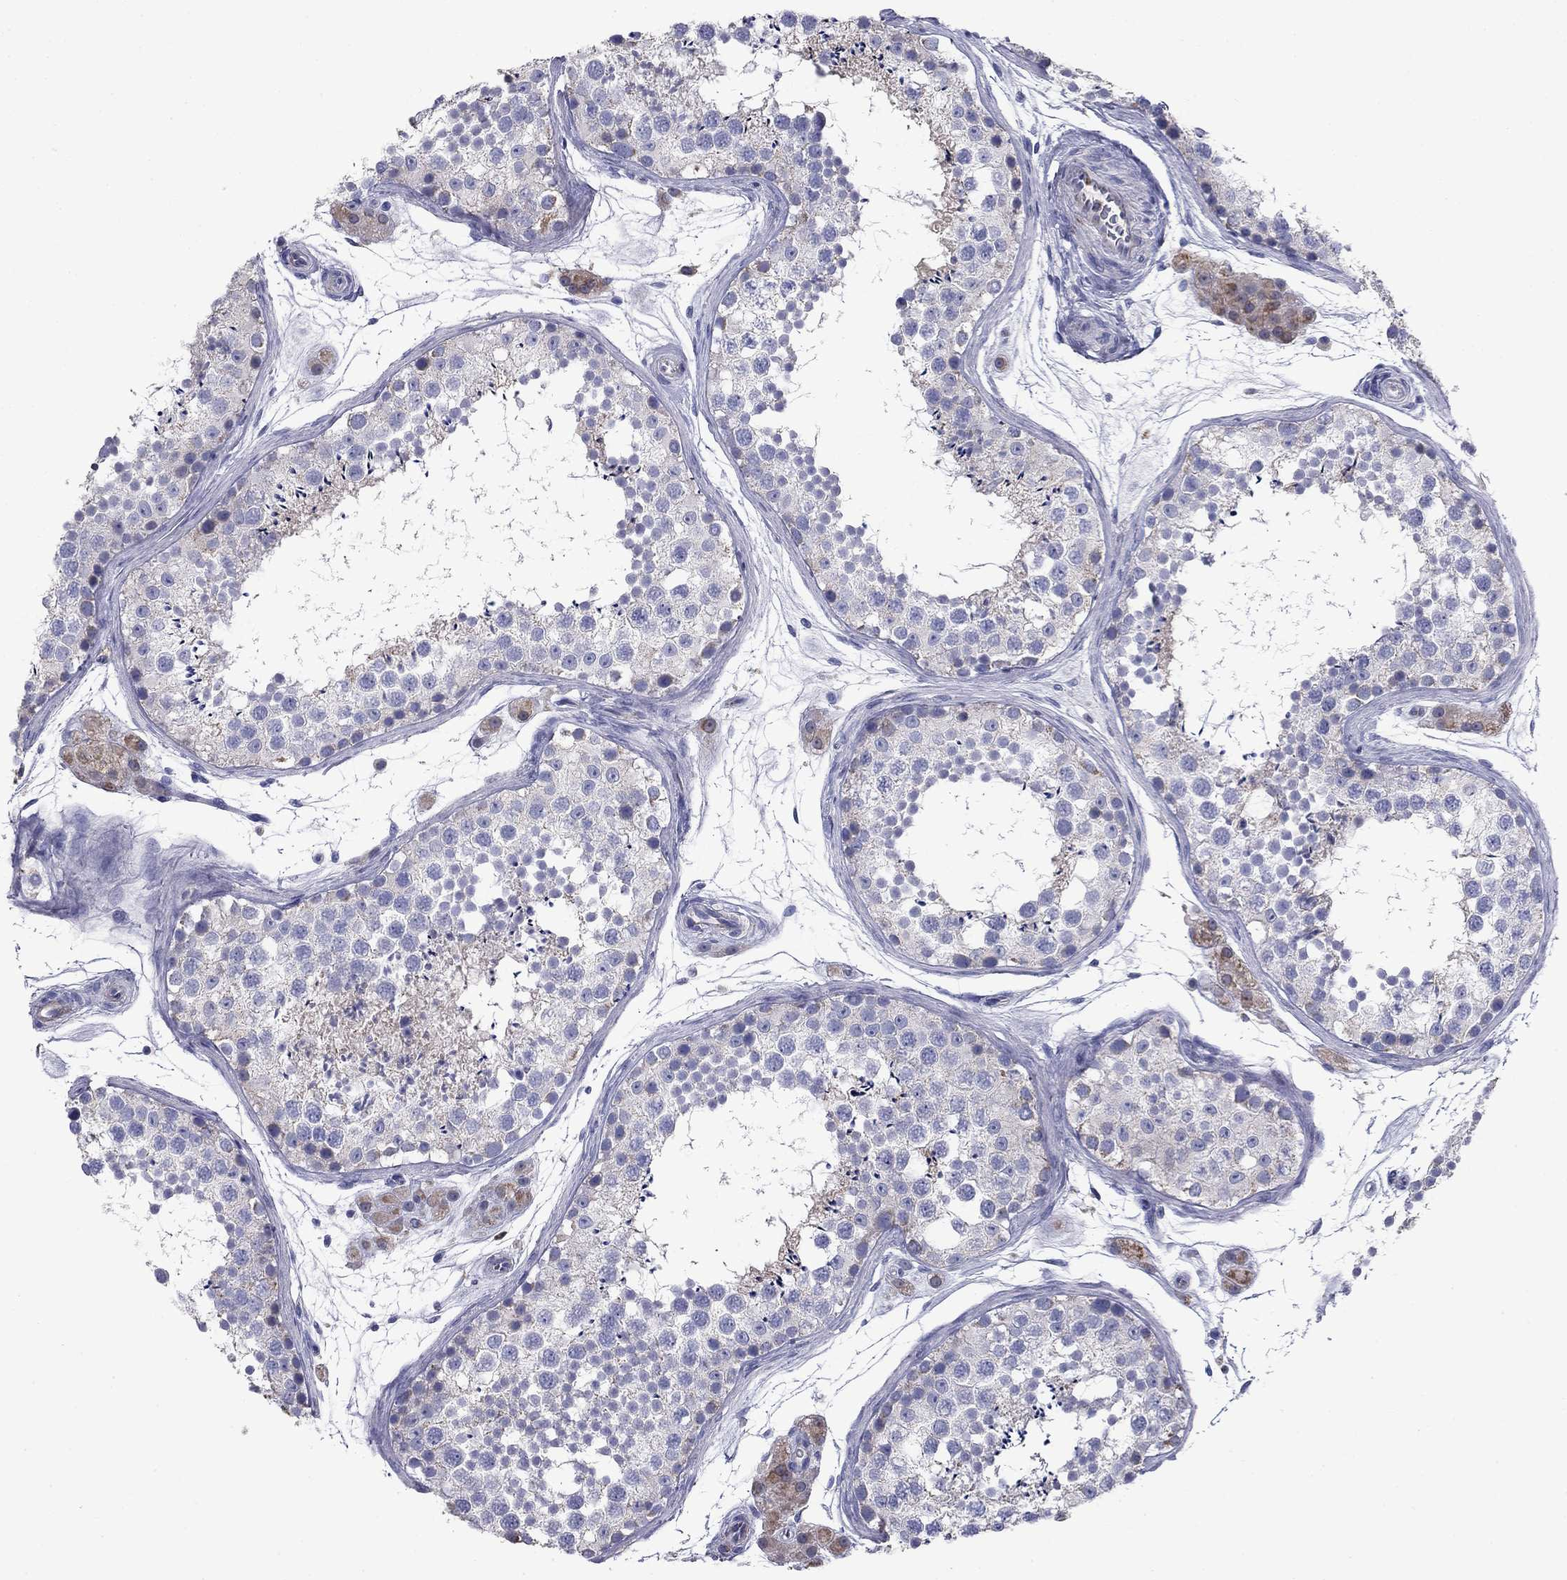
{"staining": {"intensity": "negative", "quantity": "none", "location": "none"}, "tissue": "testis", "cell_type": "Cells in seminiferous ducts", "image_type": "normal", "snomed": [{"axis": "morphology", "description": "Normal tissue, NOS"}, {"axis": "topography", "description": "Testis"}], "caption": "High magnification brightfield microscopy of benign testis stained with DAB (3,3'-diaminobenzidine) (brown) and counterstained with hematoxylin (blue): cells in seminiferous ducts show no significant positivity. The staining is performed using DAB brown chromogen with nuclei counter-stained in using hematoxylin.", "gene": "NDUFA4L2", "patient": {"sex": "male", "age": 41}}